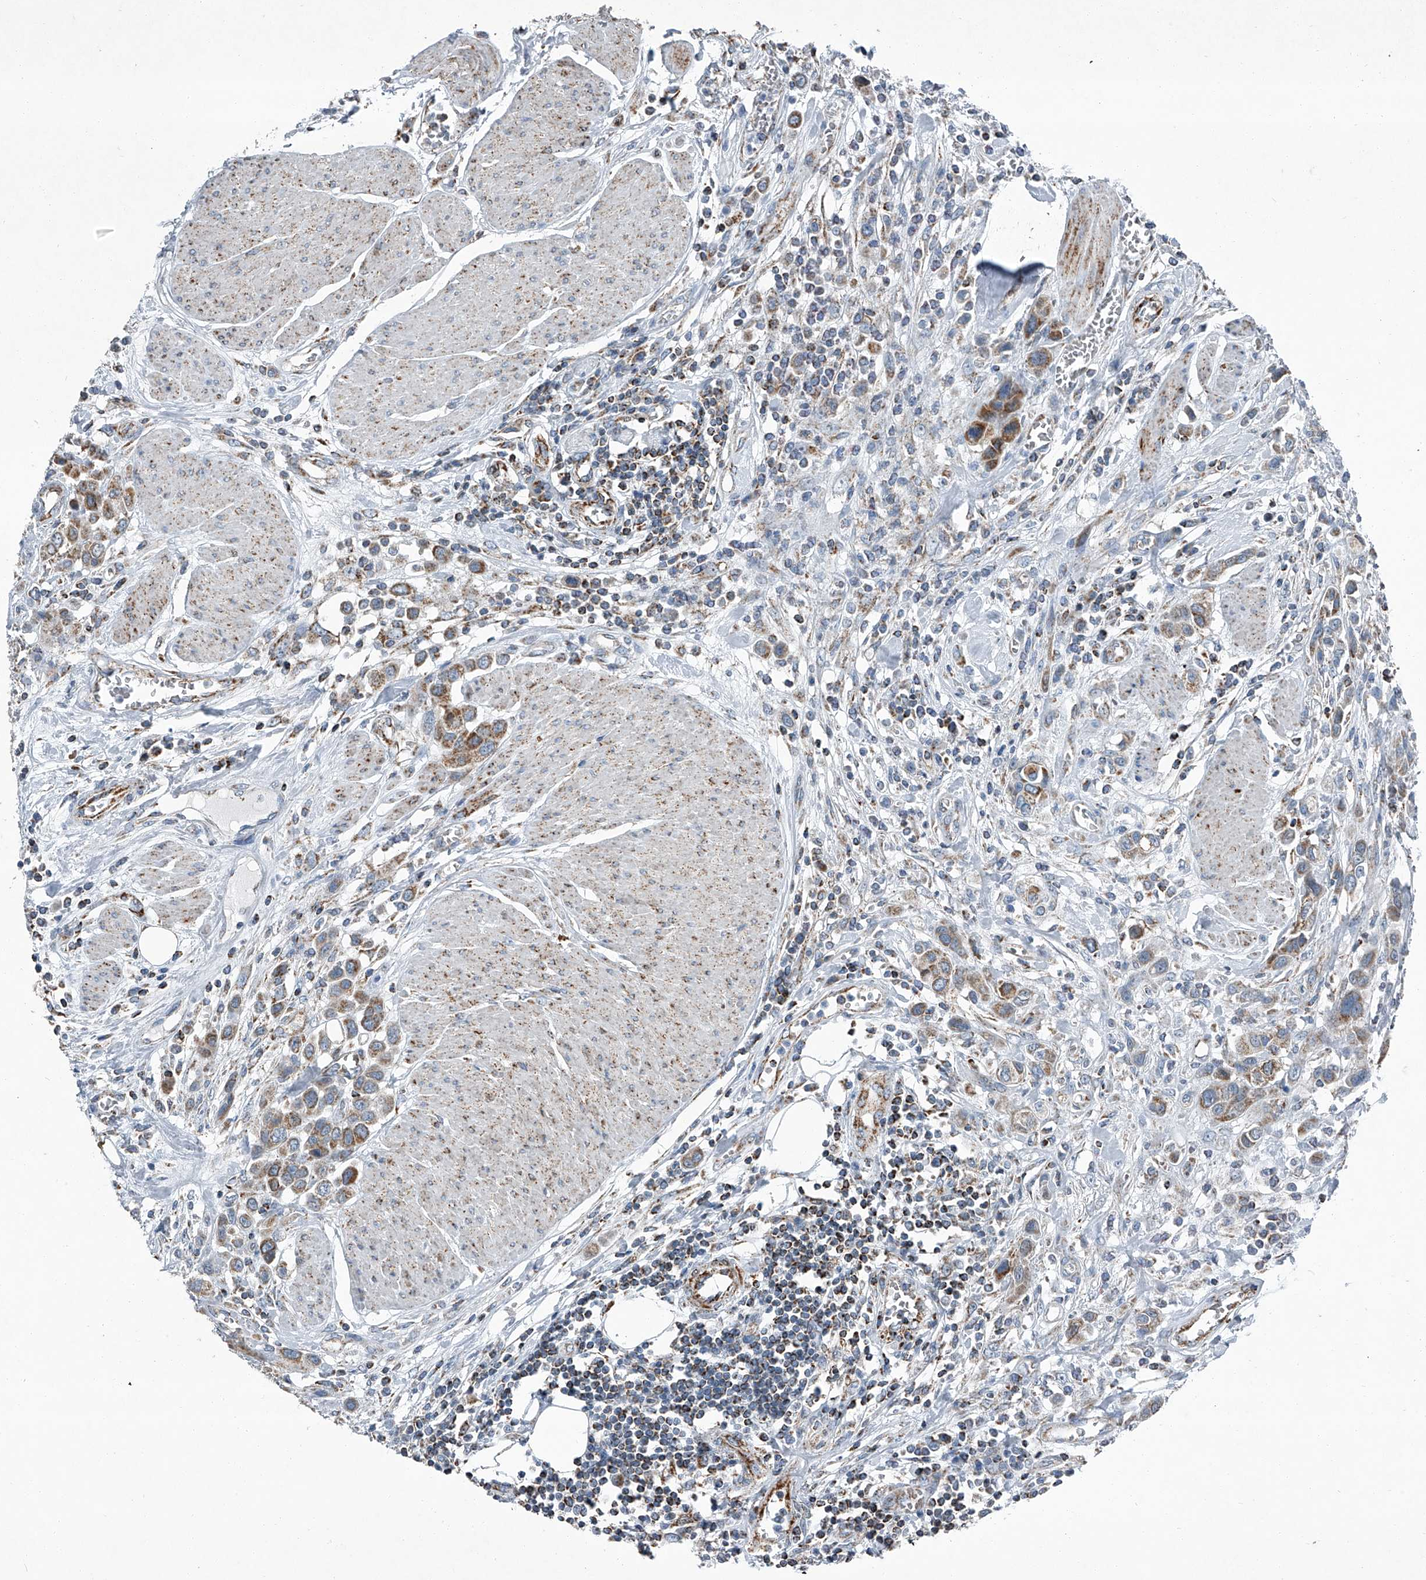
{"staining": {"intensity": "moderate", "quantity": ">75%", "location": "cytoplasmic/membranous"}, "tissue": "urothelial cancer", "cell_type": "Tumor cells", "image_type": "cancer", "snomed": [{"axis": "morphology", "description": "Urothelial carcinoma, High grade"}, {"axis": "topography", "description": "Urinary bladder"}], "caption": "The micrograph shows immunohistochemical staining of high-grade urothelial carcinoma. There is moderate cytoplasmic/membranous positivity is present in approximately >75% of tumor cells.", "gene": "CHRNA7", "patient": {"sex": "male", "age": 50}}